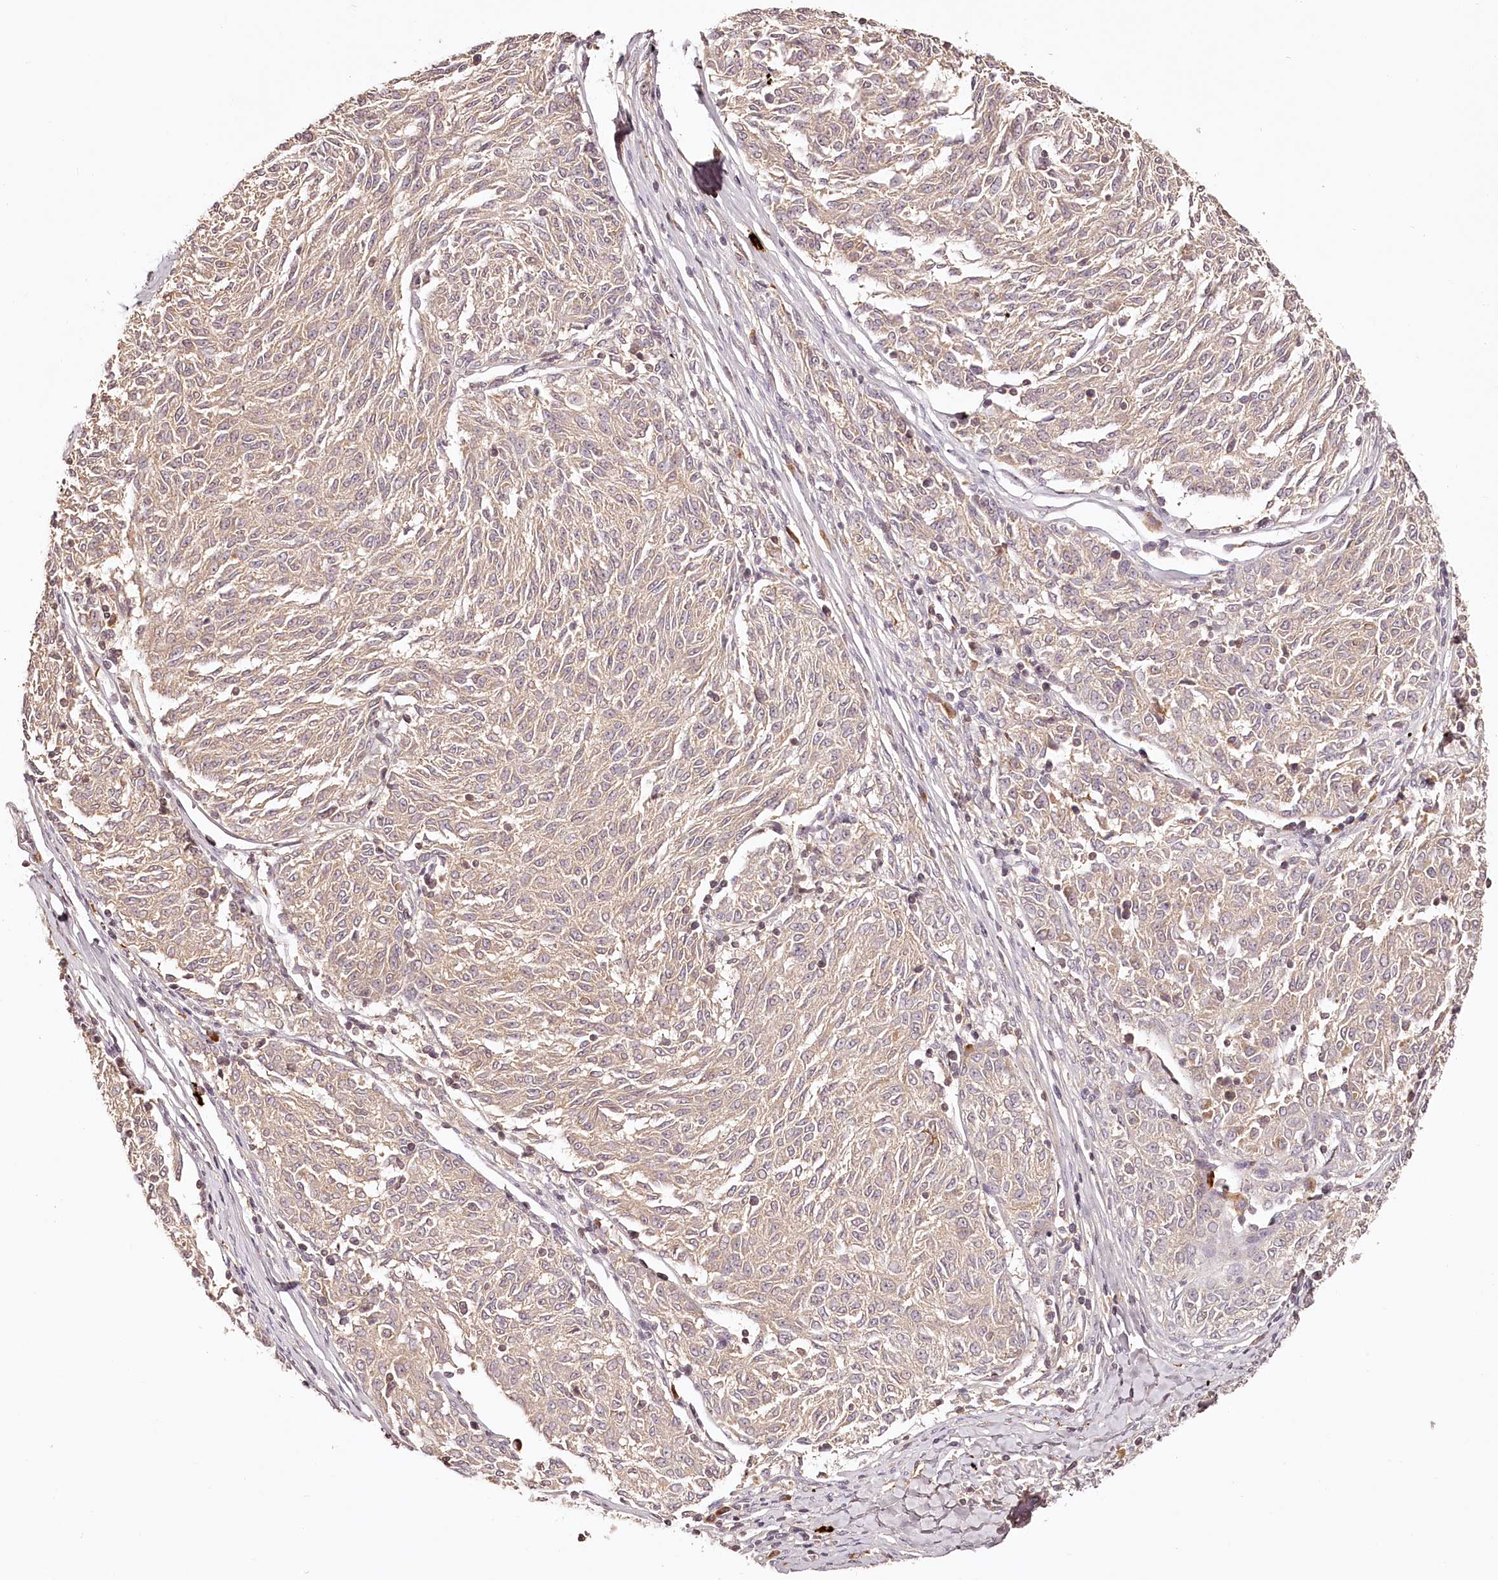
{"staining": {"intensity": "weak", "quantity": "25%-75%", "location": "cytoplasmic/membranous"}, "tissue": "melanoma", "cell_type": "Tumor cells", "image_type": "cancer", "snomed": [{"axis": "morphology", "description": "Malignant melanoma, NOS"}, {"axis": "topography", "description": "Skin"}], "caption": "IHC micrograph of malignant melanoma stained for a protein (brown), which shows low levels of weak cytoplasmic/membranous staining in approximately 25%-75% of tumor cells.", "gene": "SYNGR1", "patient": {"sex": "female", "age": 72}}